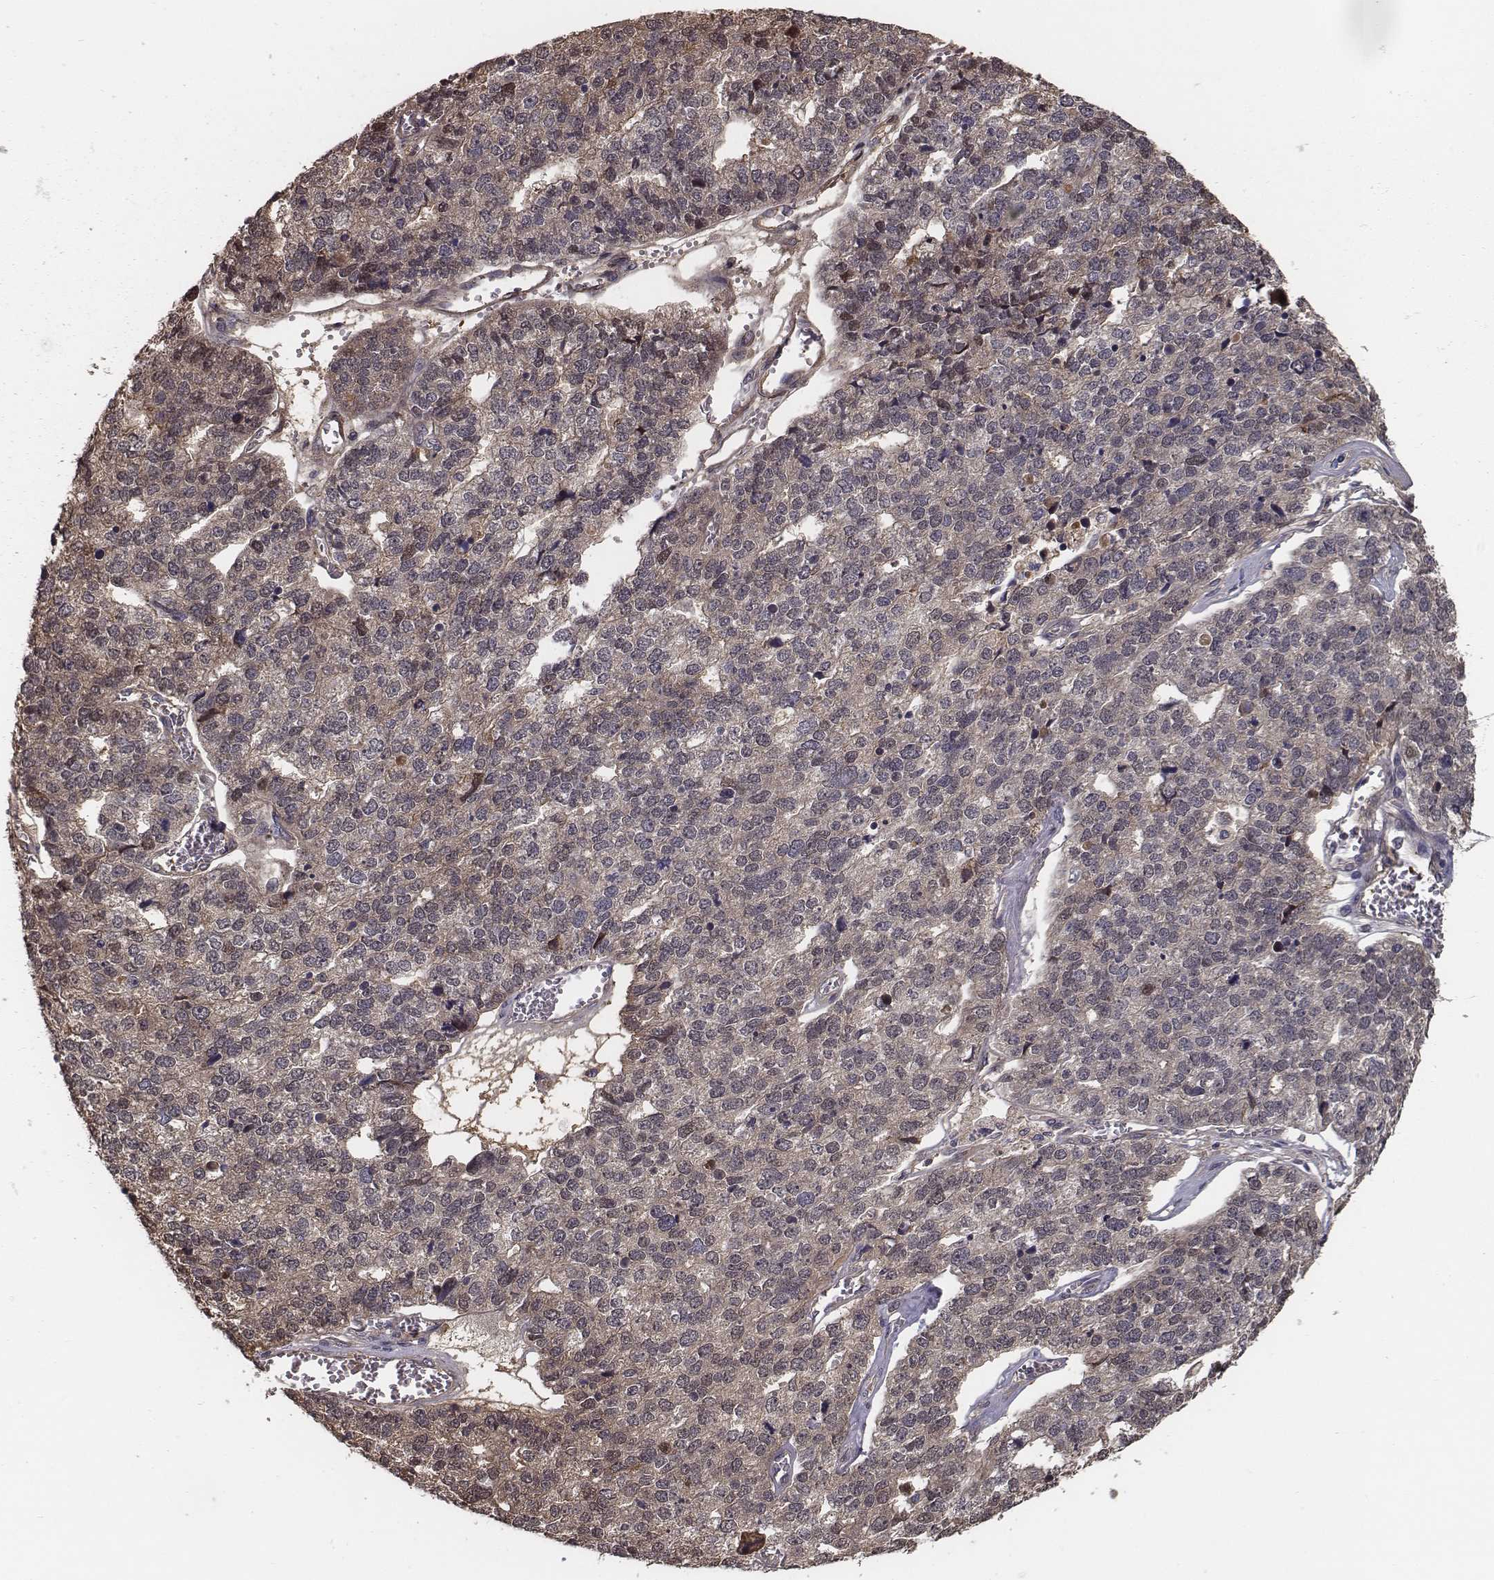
{"staining": {"intensity": "moderate", "quantity": "<25%", "location": "cytoplasmic/membranous"}, "tissue": "stomach cancer", "cell_type": "Tumor cells", "image_type": "cancer", "snomed": [{"axis": "morphology", "description": "Adenocarcinoma, NOS"}, {"axis": "topography", "description": "Stomach"}], "caption": "Protein analysis of stomach cancer (adenocarcinoma) tissue exhibits moderate cytoplasmic/membranous staining in approximately <25% of tumor cells. The protein of interest is shown in brown color, while the nuclei are stained blue.", "gene": "ISYNA1", "patient": {"sex": "male", "age": 69}}